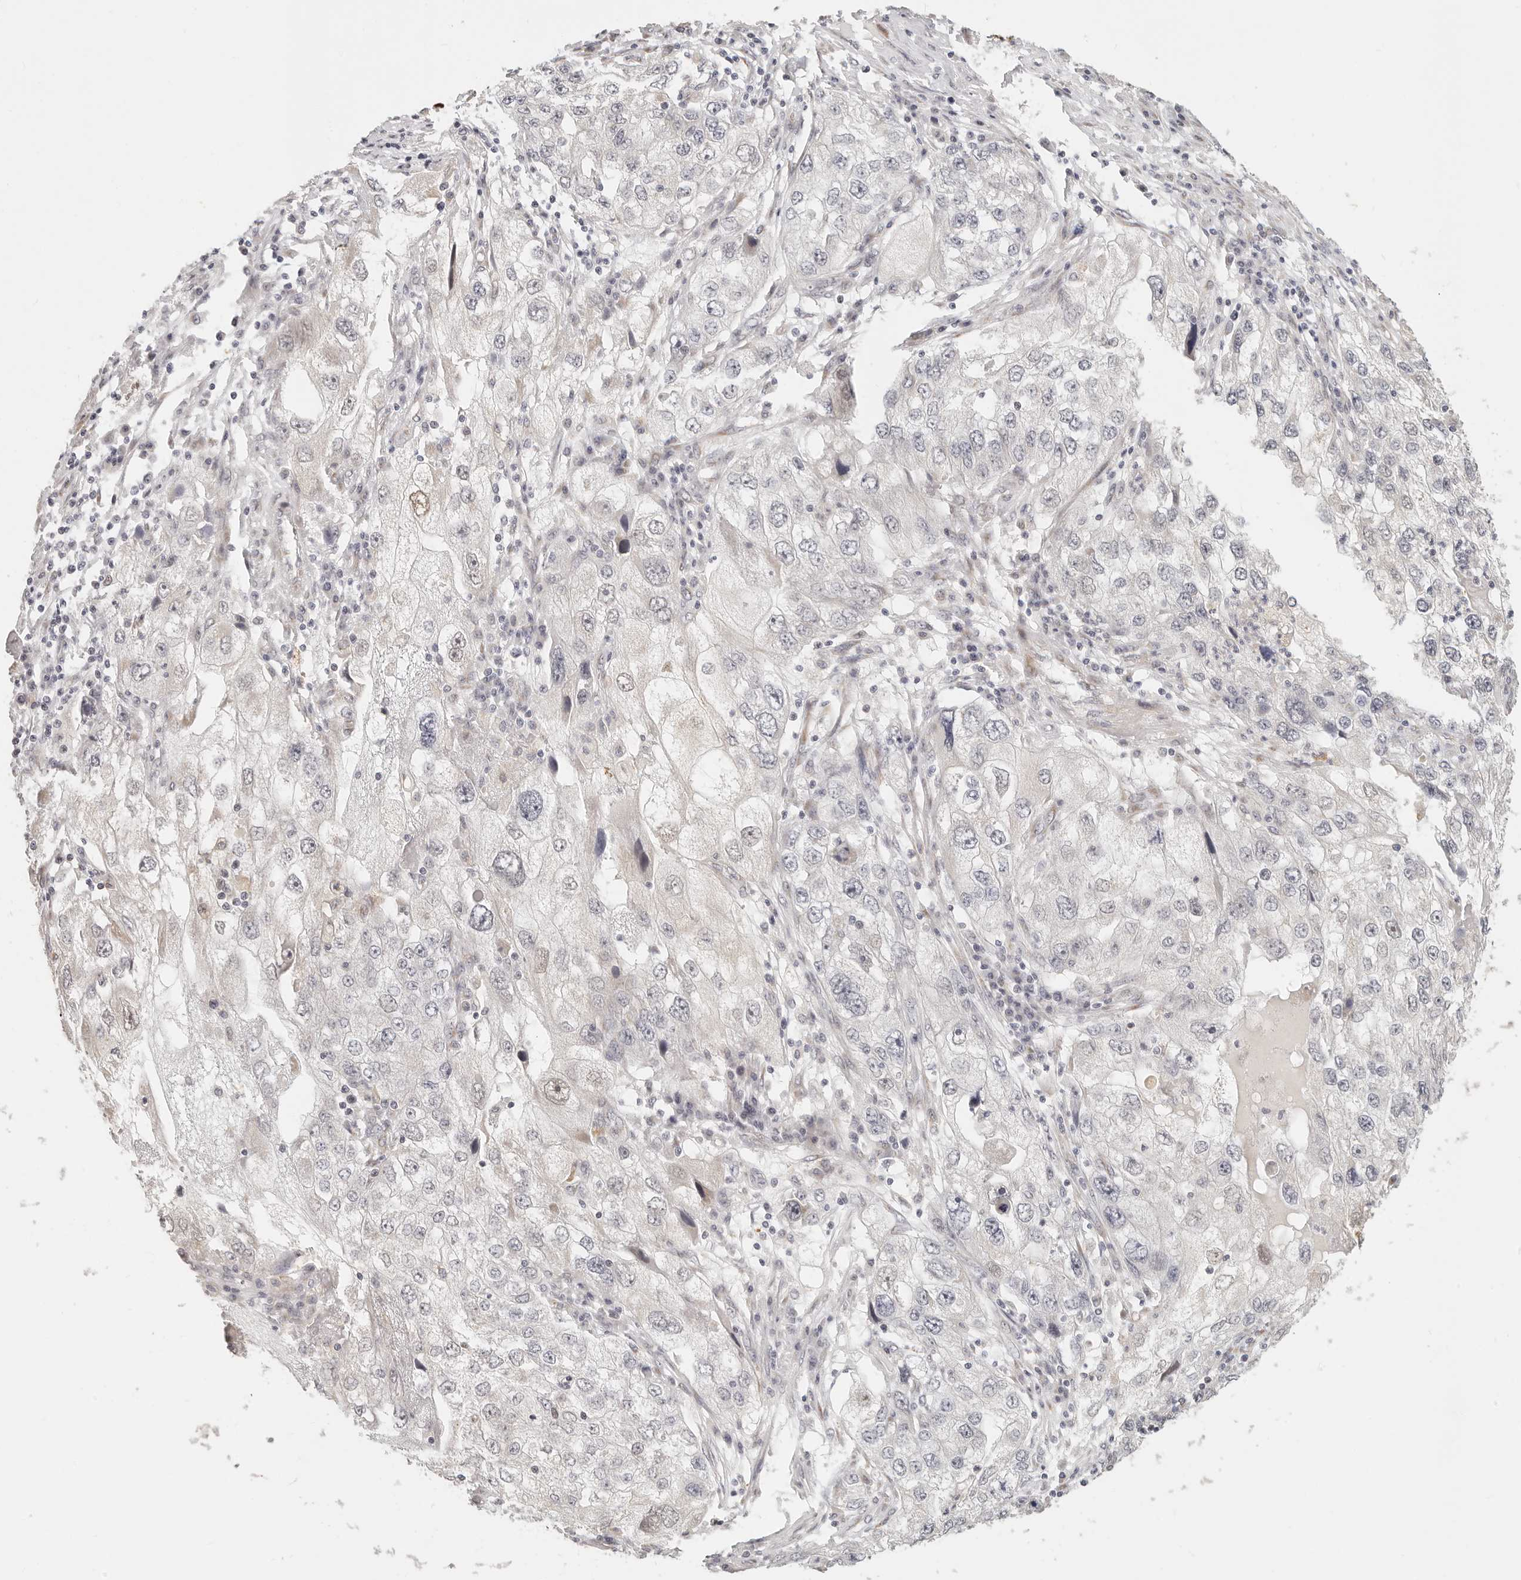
{"staining": {"intensity": "negative", "quantity": "none", "location": "none"}, "tissue": "endometrial cancer", "cell_type": "Tumor cells", "image_type": "cancer", "snomed": [{"axis": "morphology", "description": "Adenocarcinoma, NOS"}, {"axis": "topography", "description": "Endometrium"}], "caption": "The micrograph shows no staining of tumor cells in endometrial adenocarcinoma.", "gene": "FAM20B", "patient": {"sex": "female", "age": 49}}